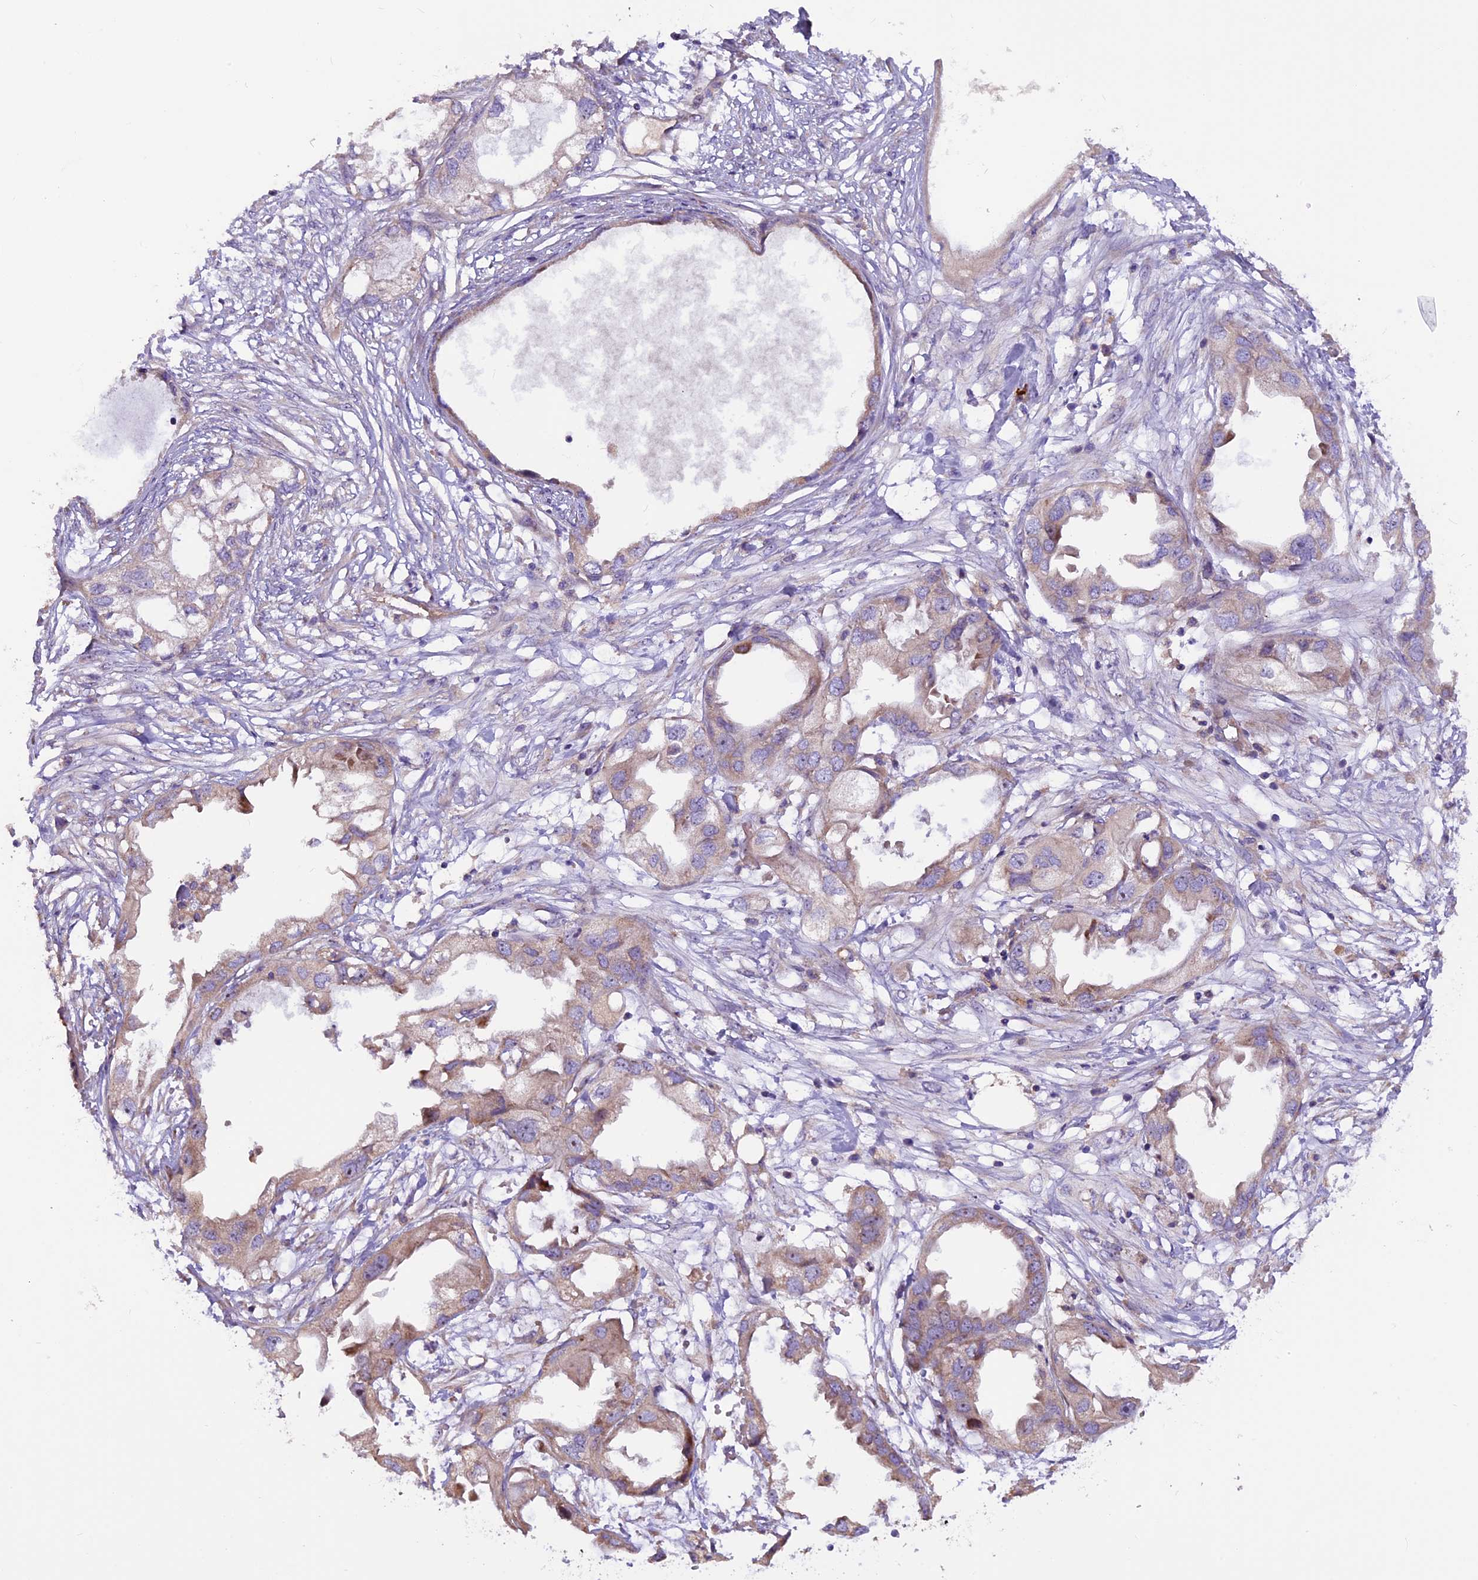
{"staining": {"intensity": "weak", "quantity": ">75%", "location": "cytoplasmic/membranous"}, "tissue": "endometrial cancer", "cell_type": "Tumor cells", "image_type": "cancer", "snomed": [{"axis": "morphology", "description": "Adenocarcinoma, NOS"}, {"axis": "morphology", "description": "Adenocarcinoma, metastatic, NOS"}, {"axis": "topography", "description": "Adipose tissue"}, {"axis": "topography", "description": "Endometrium"}], "caption": "Adenocarcinoma (endometrial) stained for a protein displays weak cytoplasmic/membranous positivity in tumor cells.", "gene": "FRY", "patient": {"sex": "female", "age": 67}}